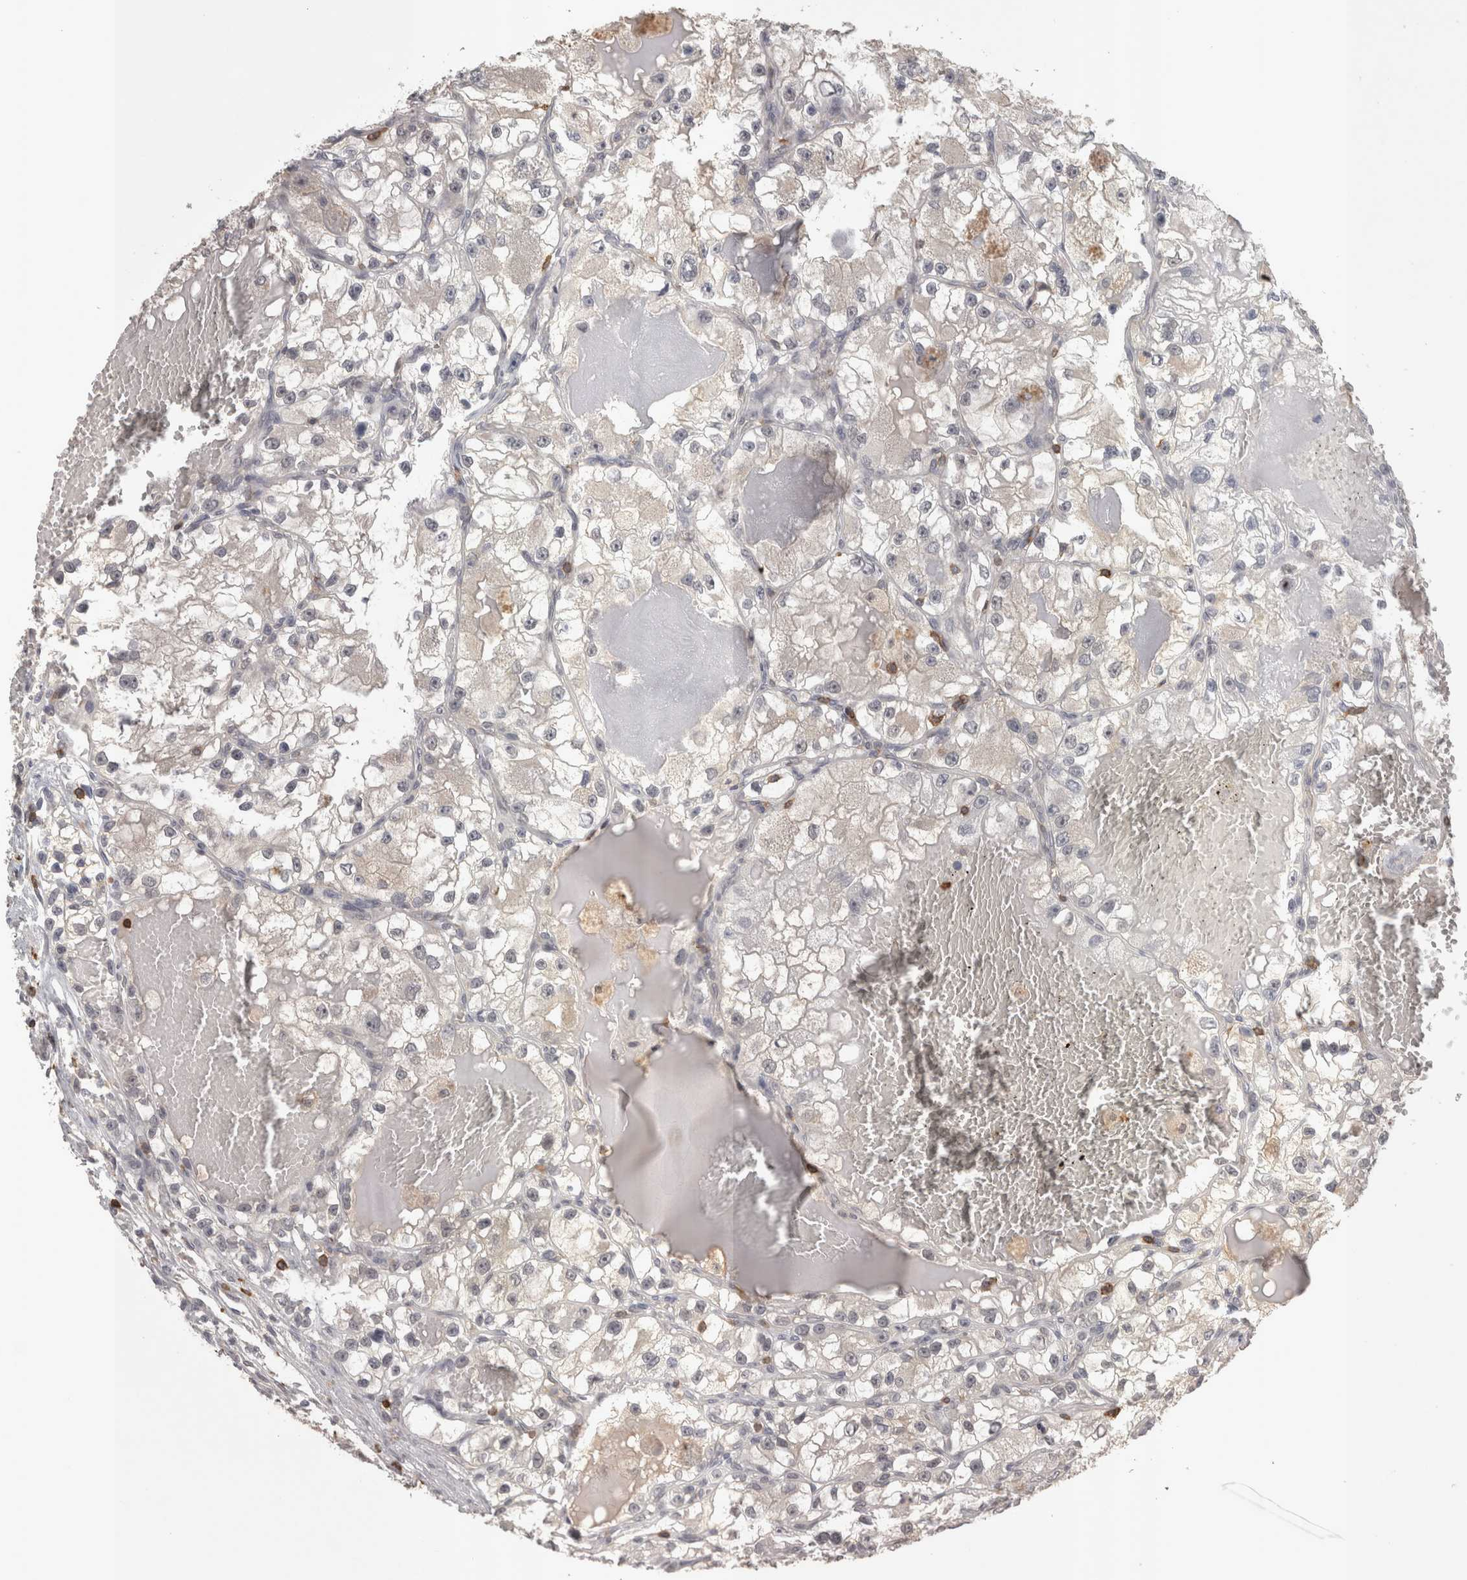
{"staining": {"intensity": "negative", "quantity": "none", "location": "none"}, "tissue": "renal cancer", "cell_type": "Tumor cells", "image_type": "cancer", "snomed": [{"axis": "morphology", "description": "Adenocarcinoma, NOS"}, {"axis": "topography", "description": "Kidney"}], "caption": "The image exhibits no staining of tumor cells in adenocarcinoma (renal).", "gene": "SKAP1", "patient": {"sex": "female", "age": 57}}